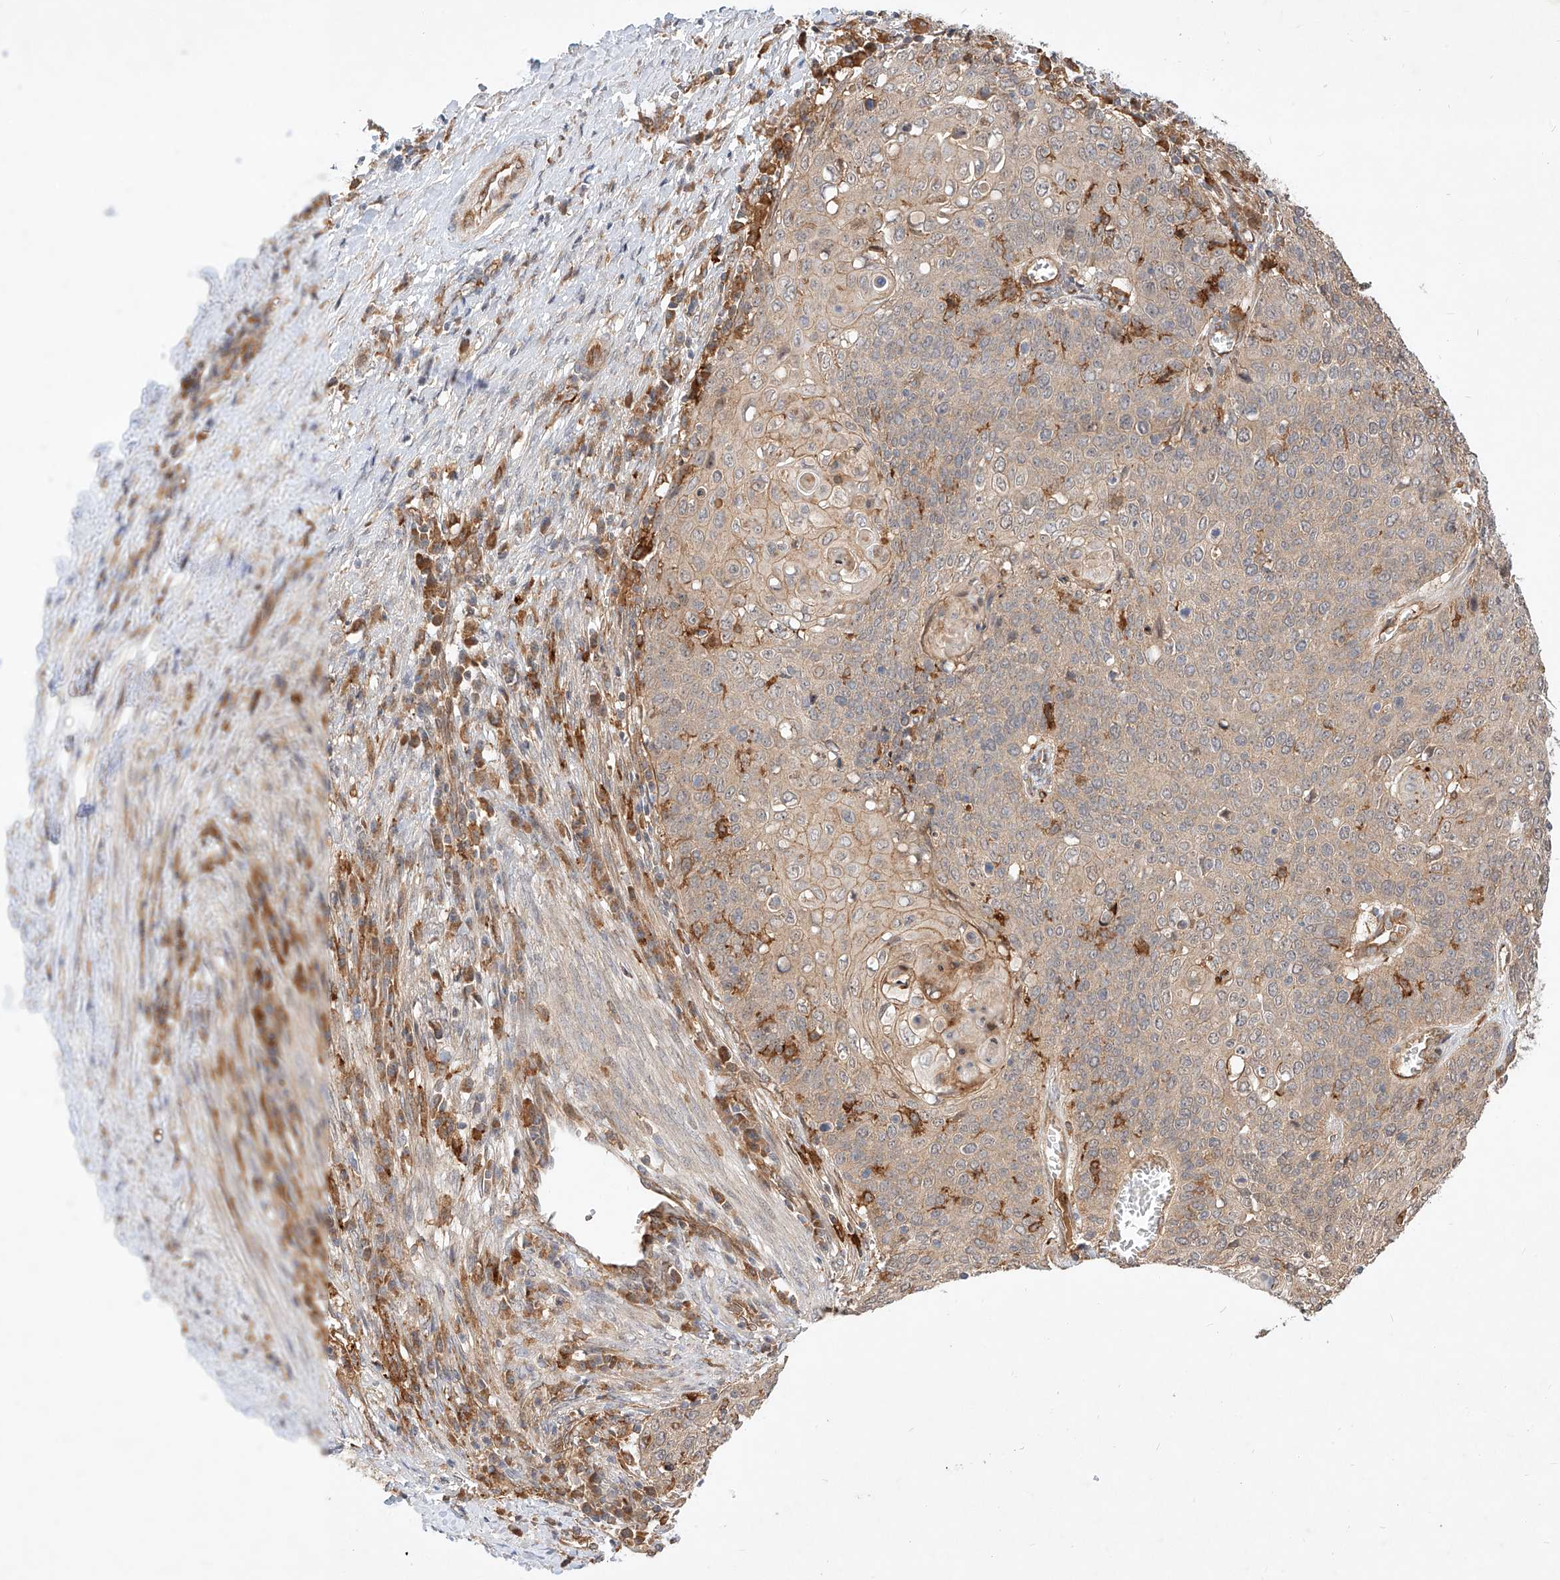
{"staining": {"intensity": "weak", "quantity": ">75%", "location": "cytoplasmic/membranous"}, "tissue": "cervical cancer", "cell_type": "Tumor cells", "image_type": "cancer", "snomed": [{"axis": "morphology", "description": "Squamous cell carcinoma, NOS"}, {"axis": "topography", "description": "Cervix"}], "caption": "Squamous cell carcinoma (cervical) stained for a protein exhibits weak cytoplasmic/membranous positivity in tumor cells. Immunohistochemistry stains the protein of interest in brown and the nuclei are stained blue.", "gene": "NFAM1", "patient": {"sex": "female", "age": 39}}